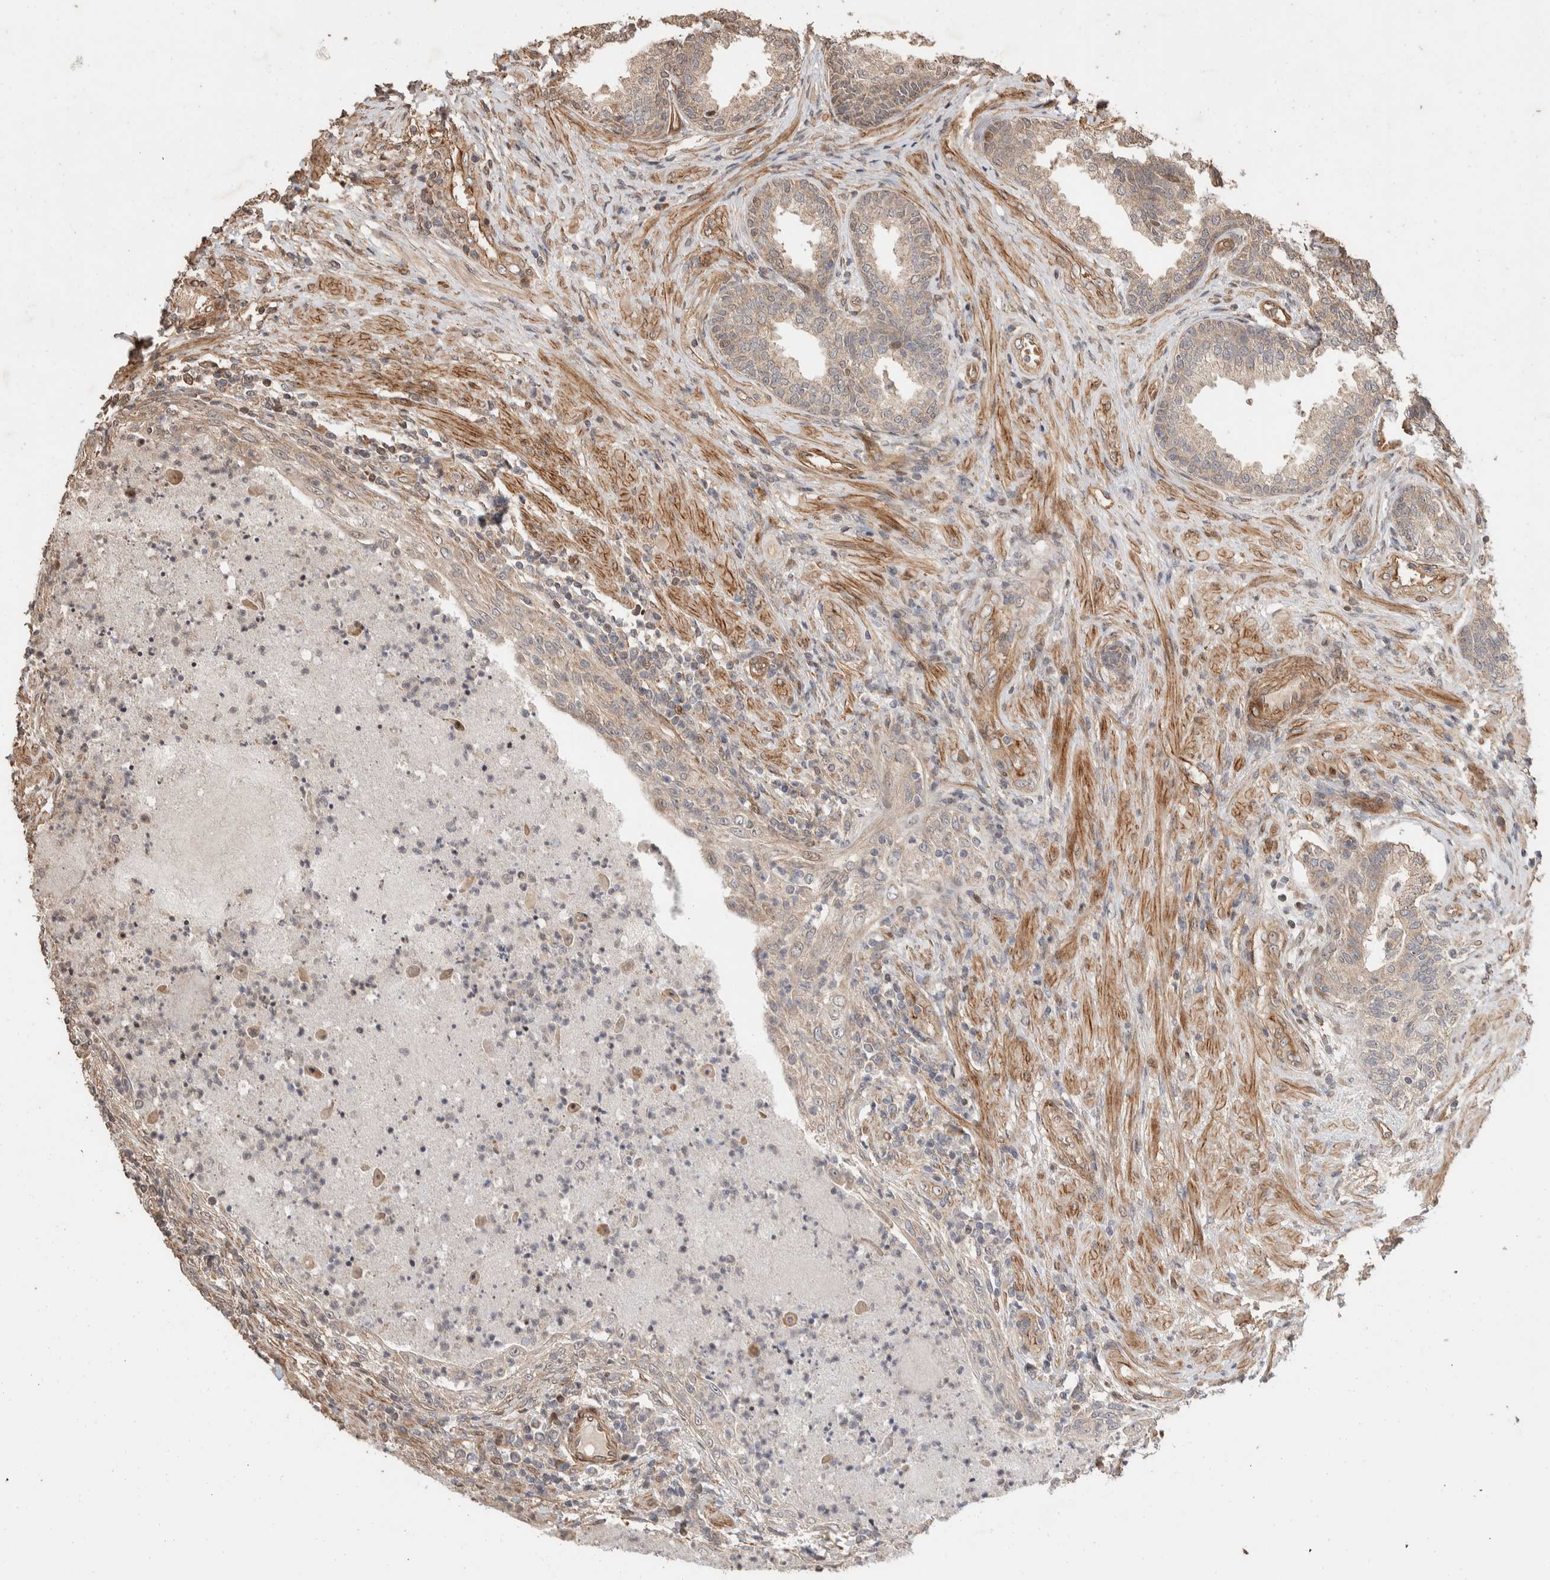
{"staining": {"intensity": "weak", "quantity": ">75%", "location": "cytoplasmic/membranous"}, "tissue": "prostate", "cell_type": "Glandular cells", "image_type": "normal", "snomed": [{"axis": "morphology", "description": "Normal tissue, NOS"}, {"axis": "topography", "description": "Prostate"}], "caption": "Immunohistochemistry (IHC) (DAB) staining of unremarkable prostate displays weak cytoplasmic/membranous protein positivity in approximately >75% of glandular cells.", "gene": "ERC1", "patient": {"sex": "male", "age": 76}}